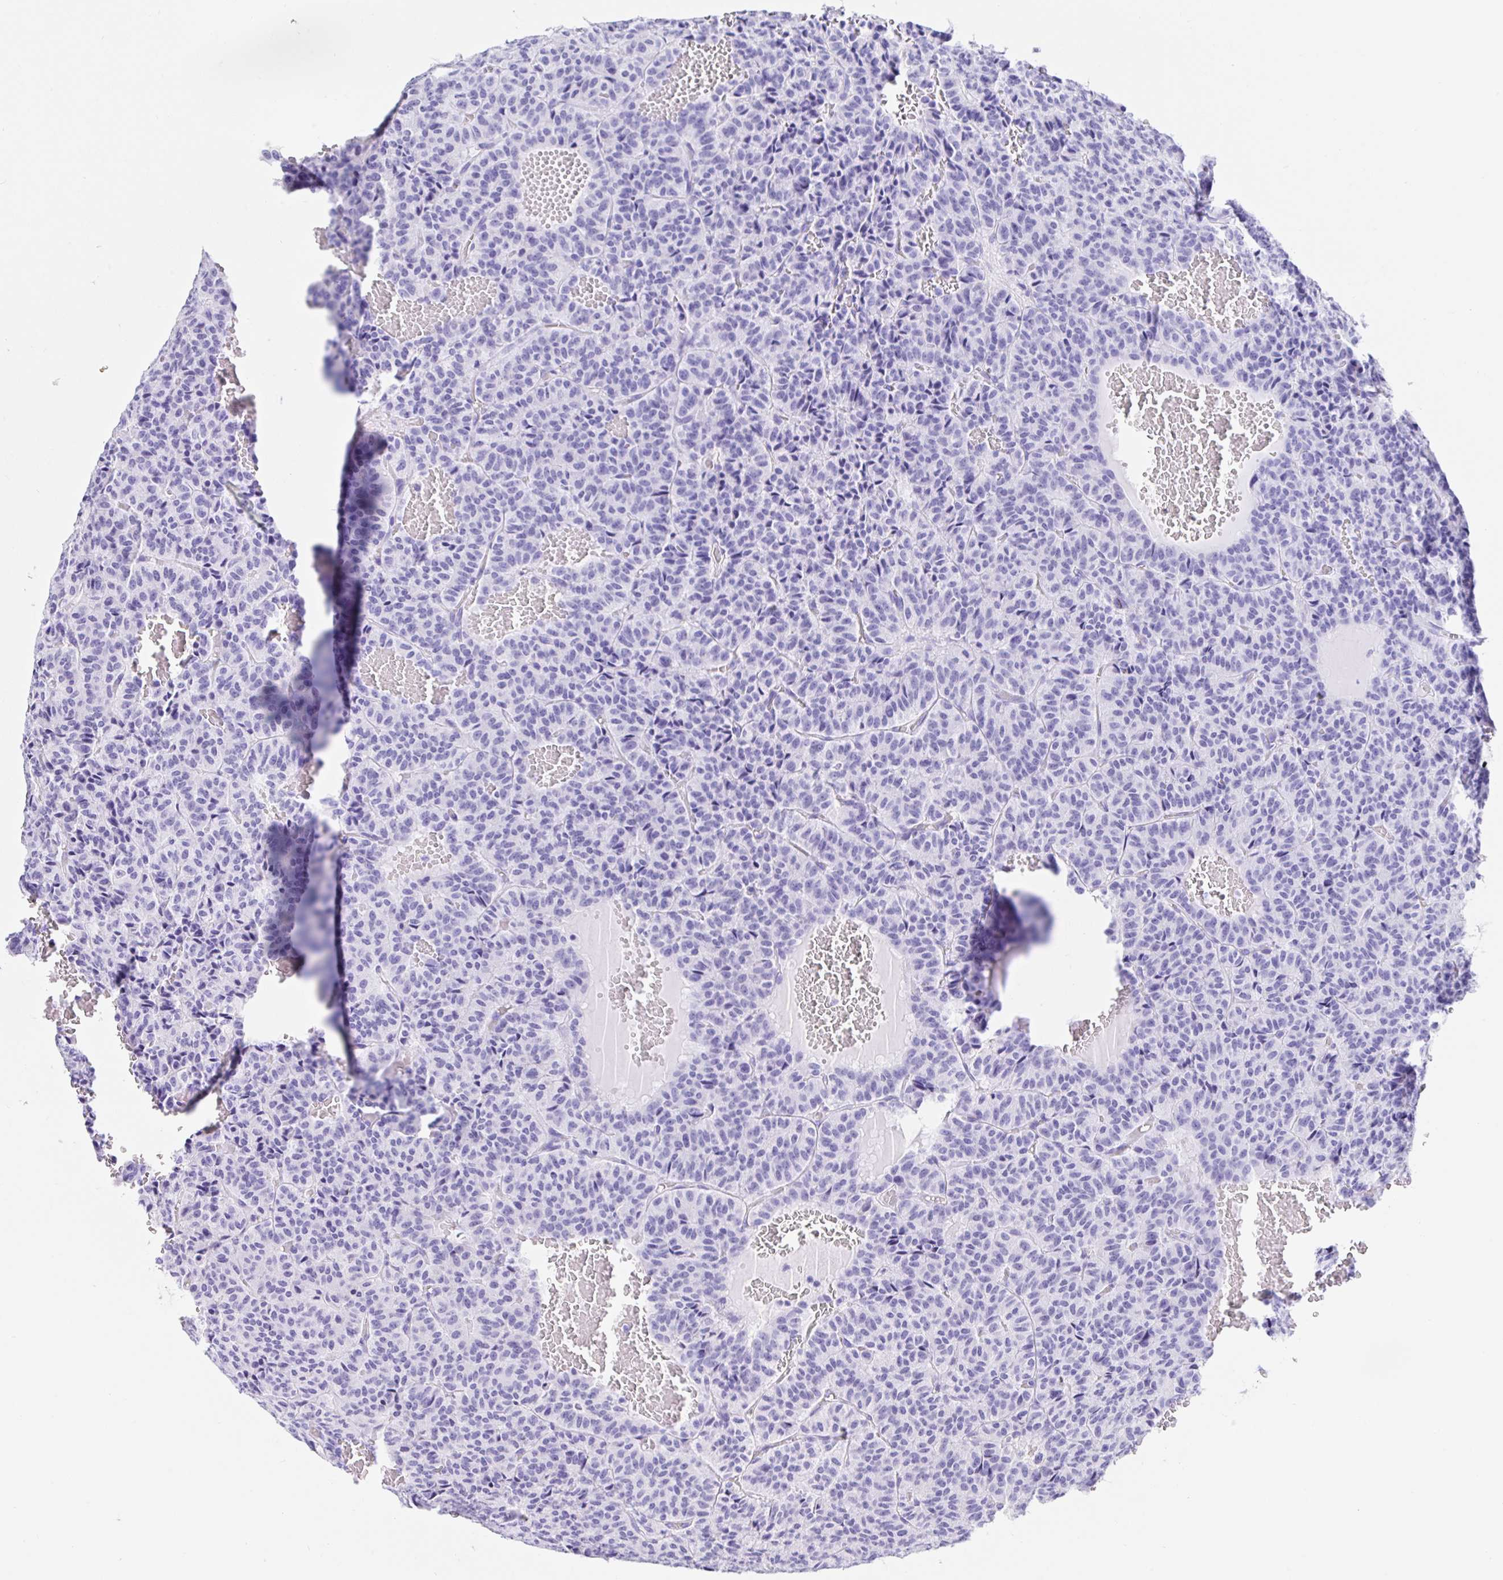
{"staining": {"intensity": "negative", "quantity": "none", "location": "none"}, "tissue": "carcinoid", "cell_type": "Tumor cells", "image_type": "cancer", "snomed": [{"axis": "morphology", "description": "Carcinoid, malignant, NOS"}, {"axis": "topography", "description": "Lung"}], "caption": "Protein analysis of malignant carcinoid displays no significant expression in tumor cells.", "gene": "PRAMEF19", "patient": {"sex": "male", "age": 70}}